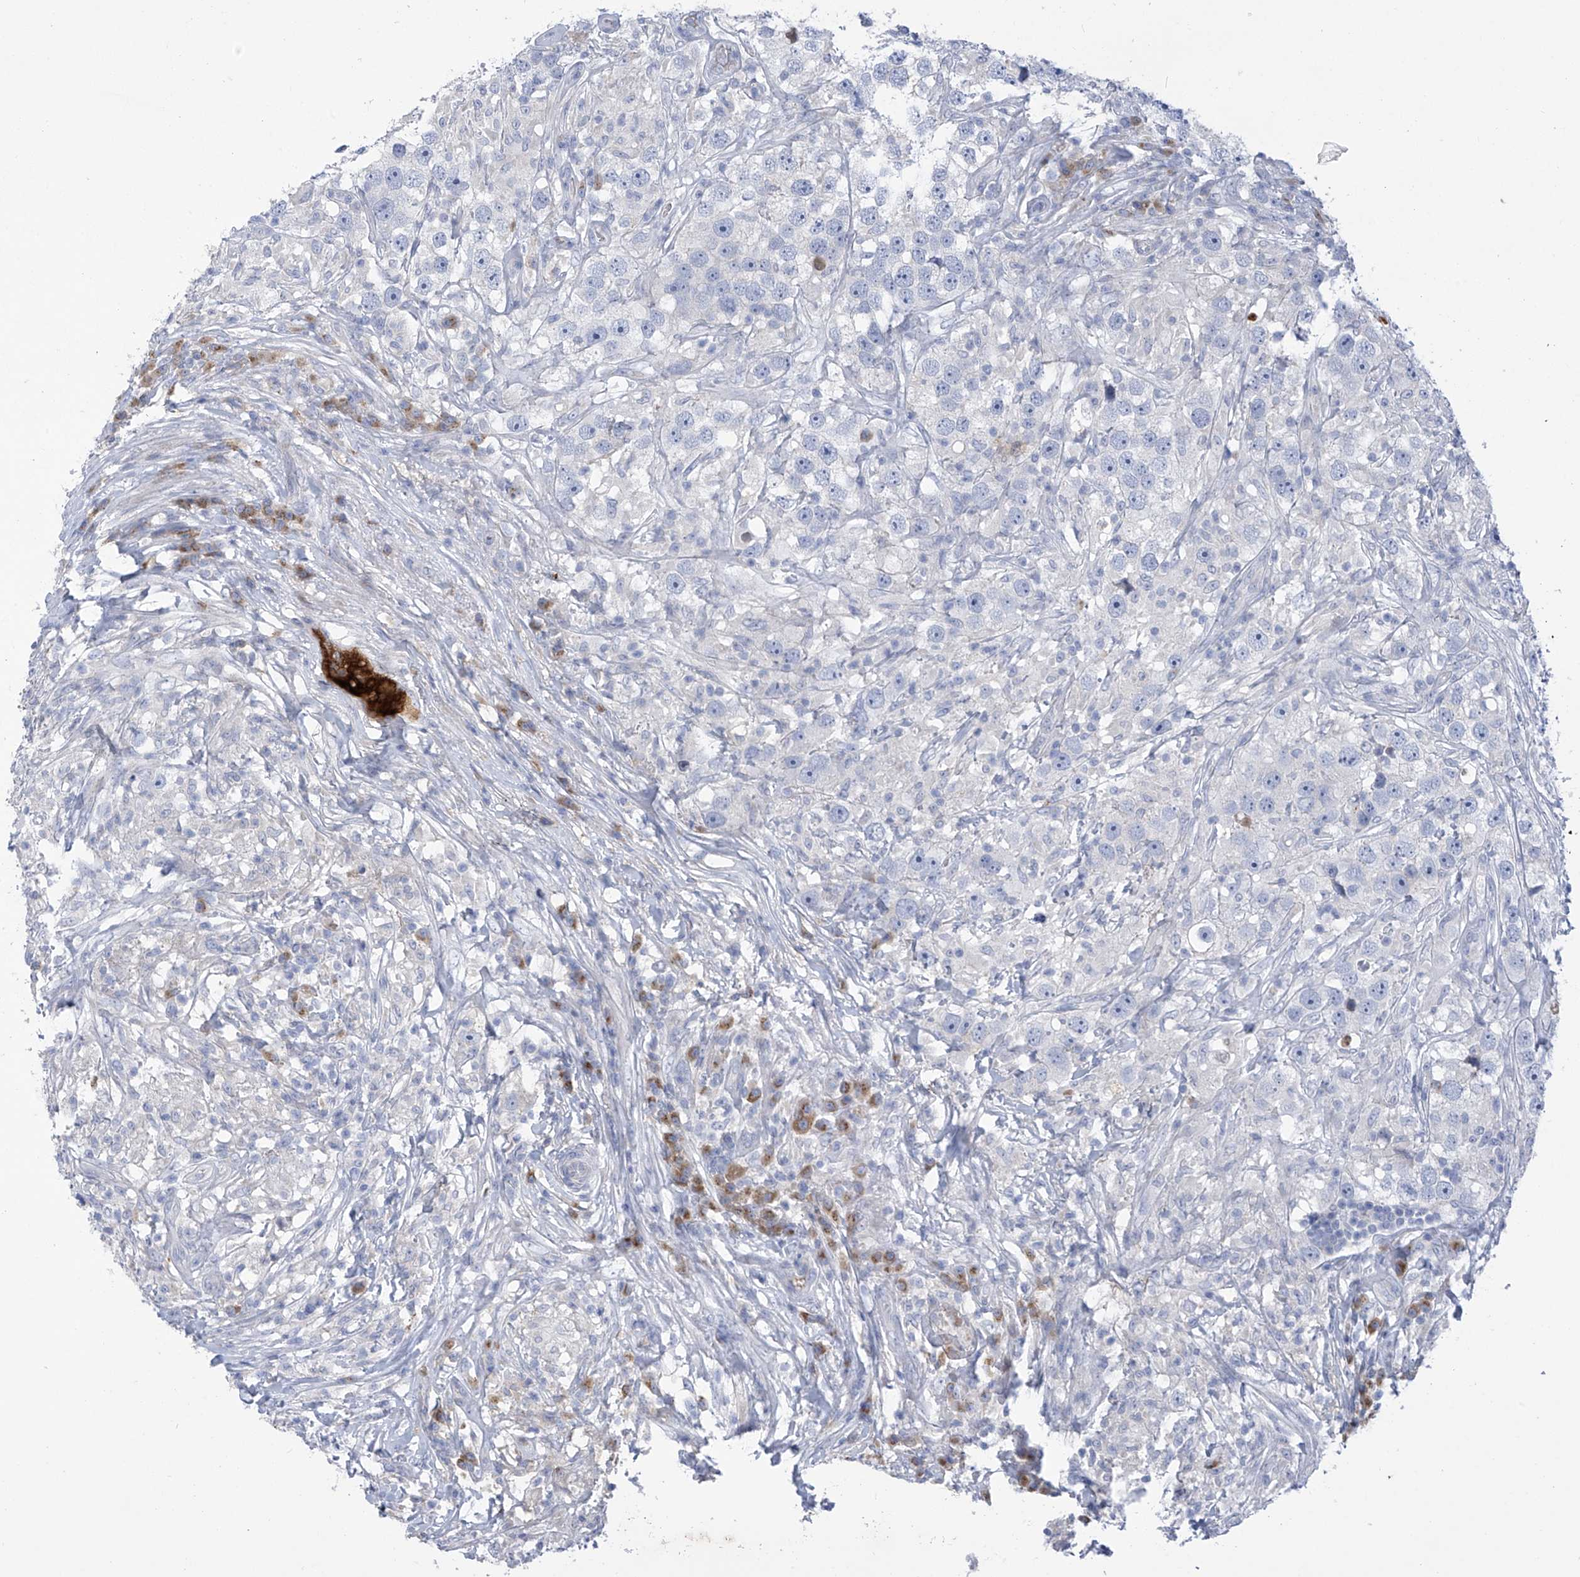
{"staining": {"intensity": "negative", "quantity": "none", "location": "none"}, "tissue": "testis cancer", "cell_type": "Tumor cells", "image_type": "cancer", "snomed": [{"axis": "morphology", "description": "Seminoma, NOS"}, {"axis": "topography", "description": "Testis"}], "caption": "Tumor cells show no significant protein positivity in testis seminoma.", "gene": "SLCO4A1", "patient": {"sex": "male", "age": 49}}